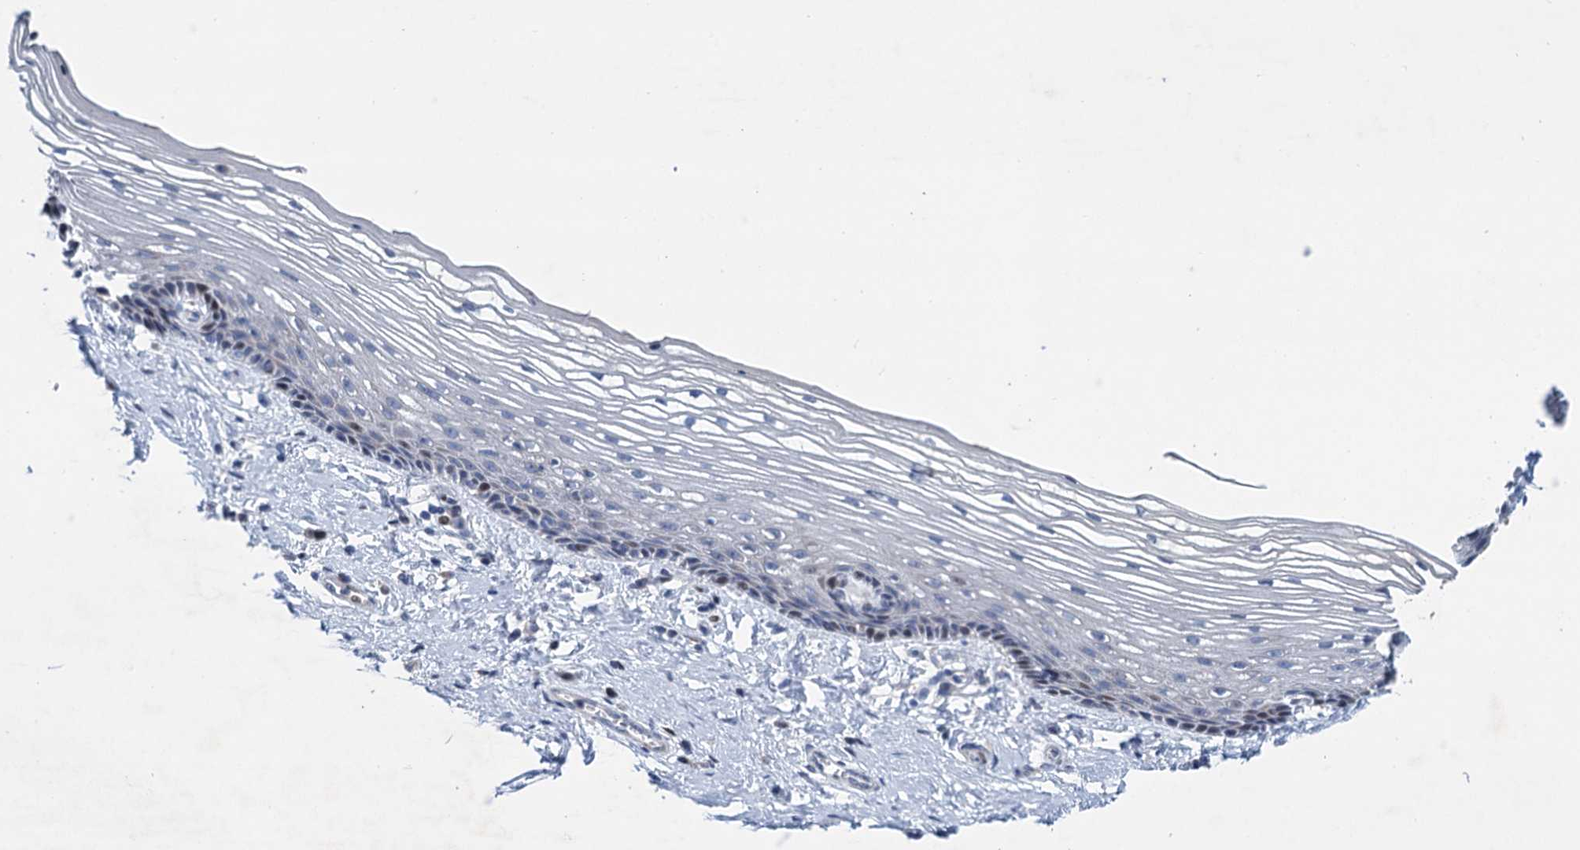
{"staining": {"intensity": "moderate", "quantity": "<25%", "location": "nuclear"}, "tissue": "vagina", "cell_type": "Squamous epithelial cells", "image_type": "normal", "snomed": [{"axis": "morphology", "description": "Normal tissue, NOS"}, {"axis": "topography", "description": "Vagina"}], "caption": "Moderate nuclear positivity for a protein is seen in about <25% of squamous epithelial cells of normal vagina using immunohistochemistry (IHC).", "gene": "ESYT3", "patient": {"sex": "female", "age": 46}}